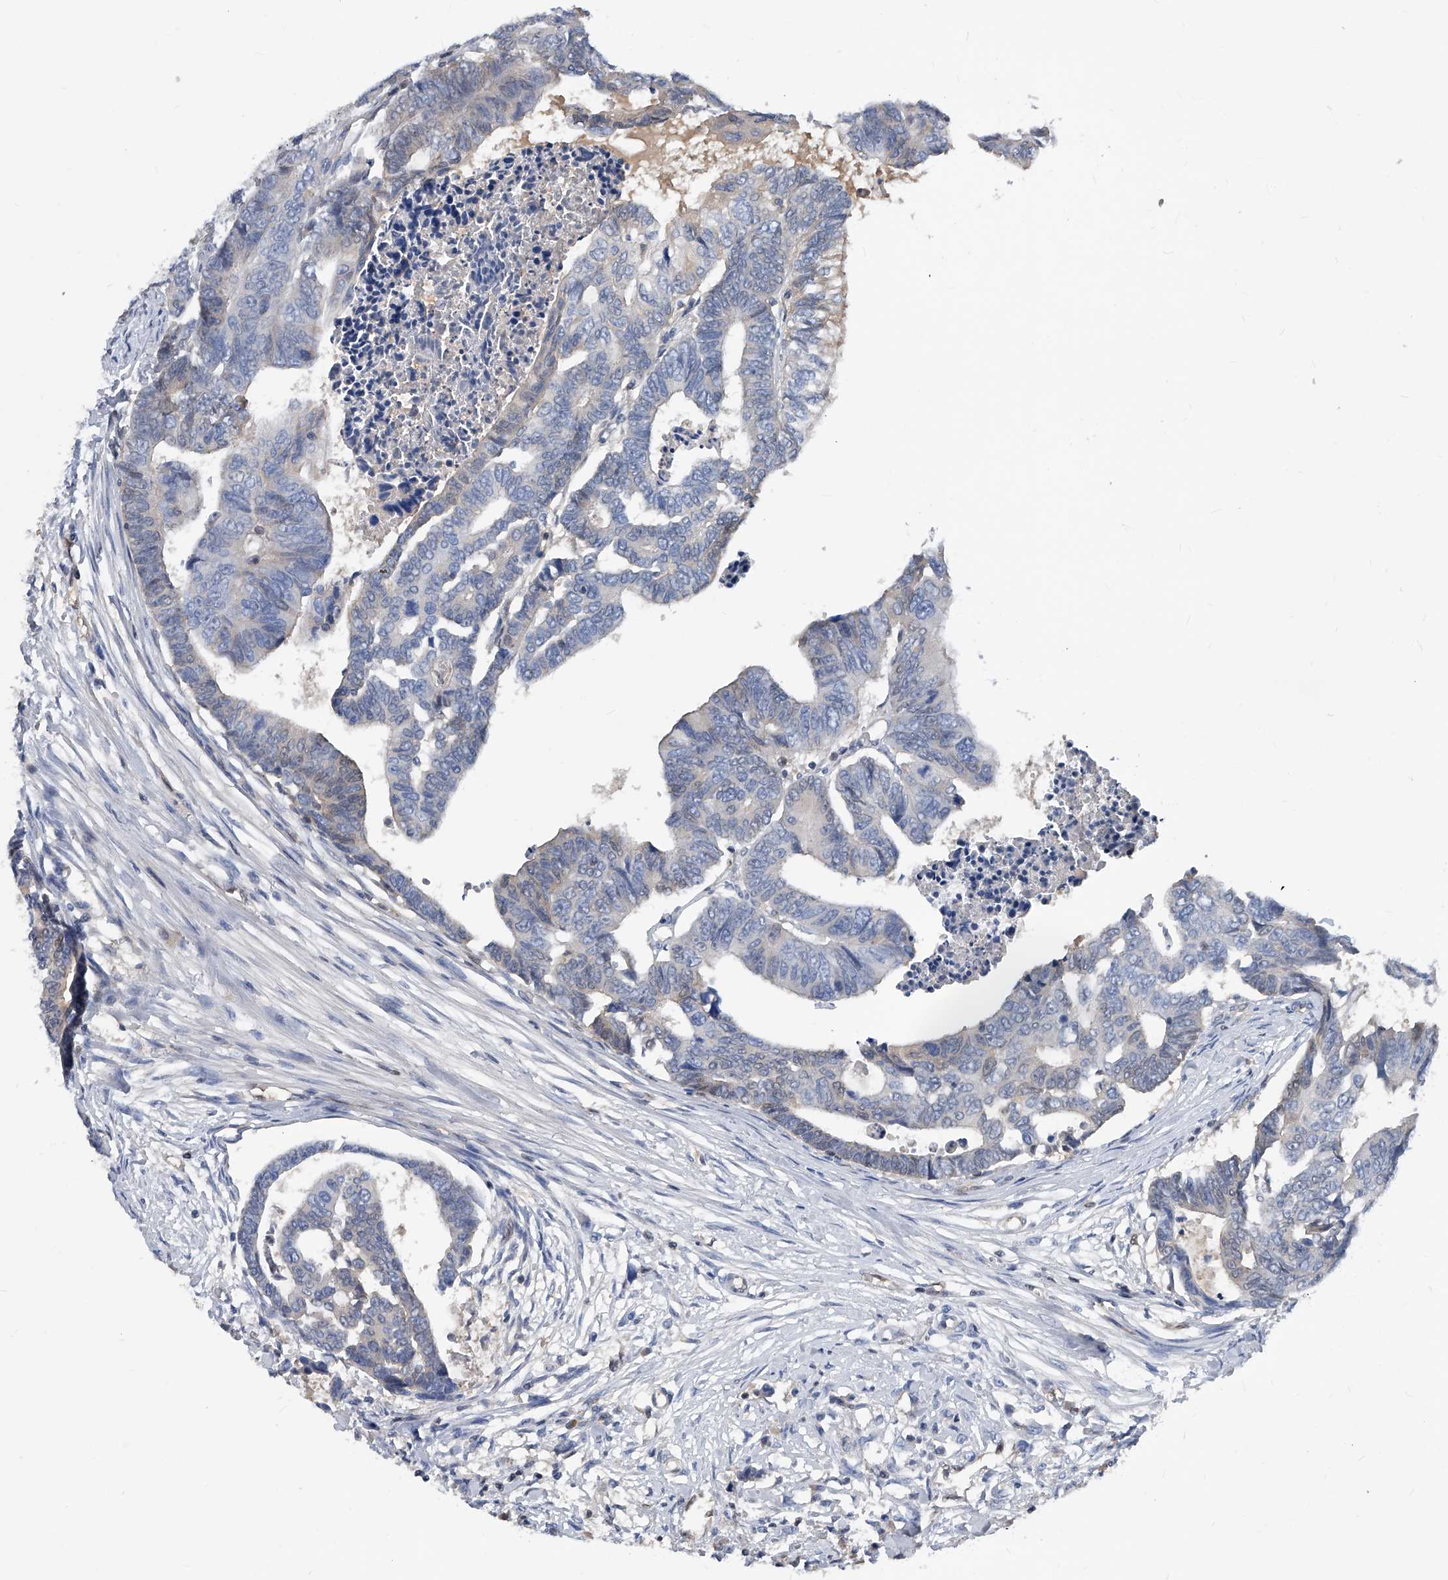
{"staining": {"intensity": "negative", "quantity": "none", "location": "none"}, "tissue": "colorectal cancer", "cell_type": "Tumor cells", "image_type": "cancer", "snomed": [{"axis": "morphology", "description": "Adenocarcinoma, NOS"}, {"axis": "topography", "description": "Rectum"}], "caption": "IHC micrograph of neoplastic tissue: human adenocarcinoma (colorectal) stained with DAB reveals no significant protein staining in tumor cells.", "gene": "MAP2K6", "patient": {"sex": "female", "age": 65}}